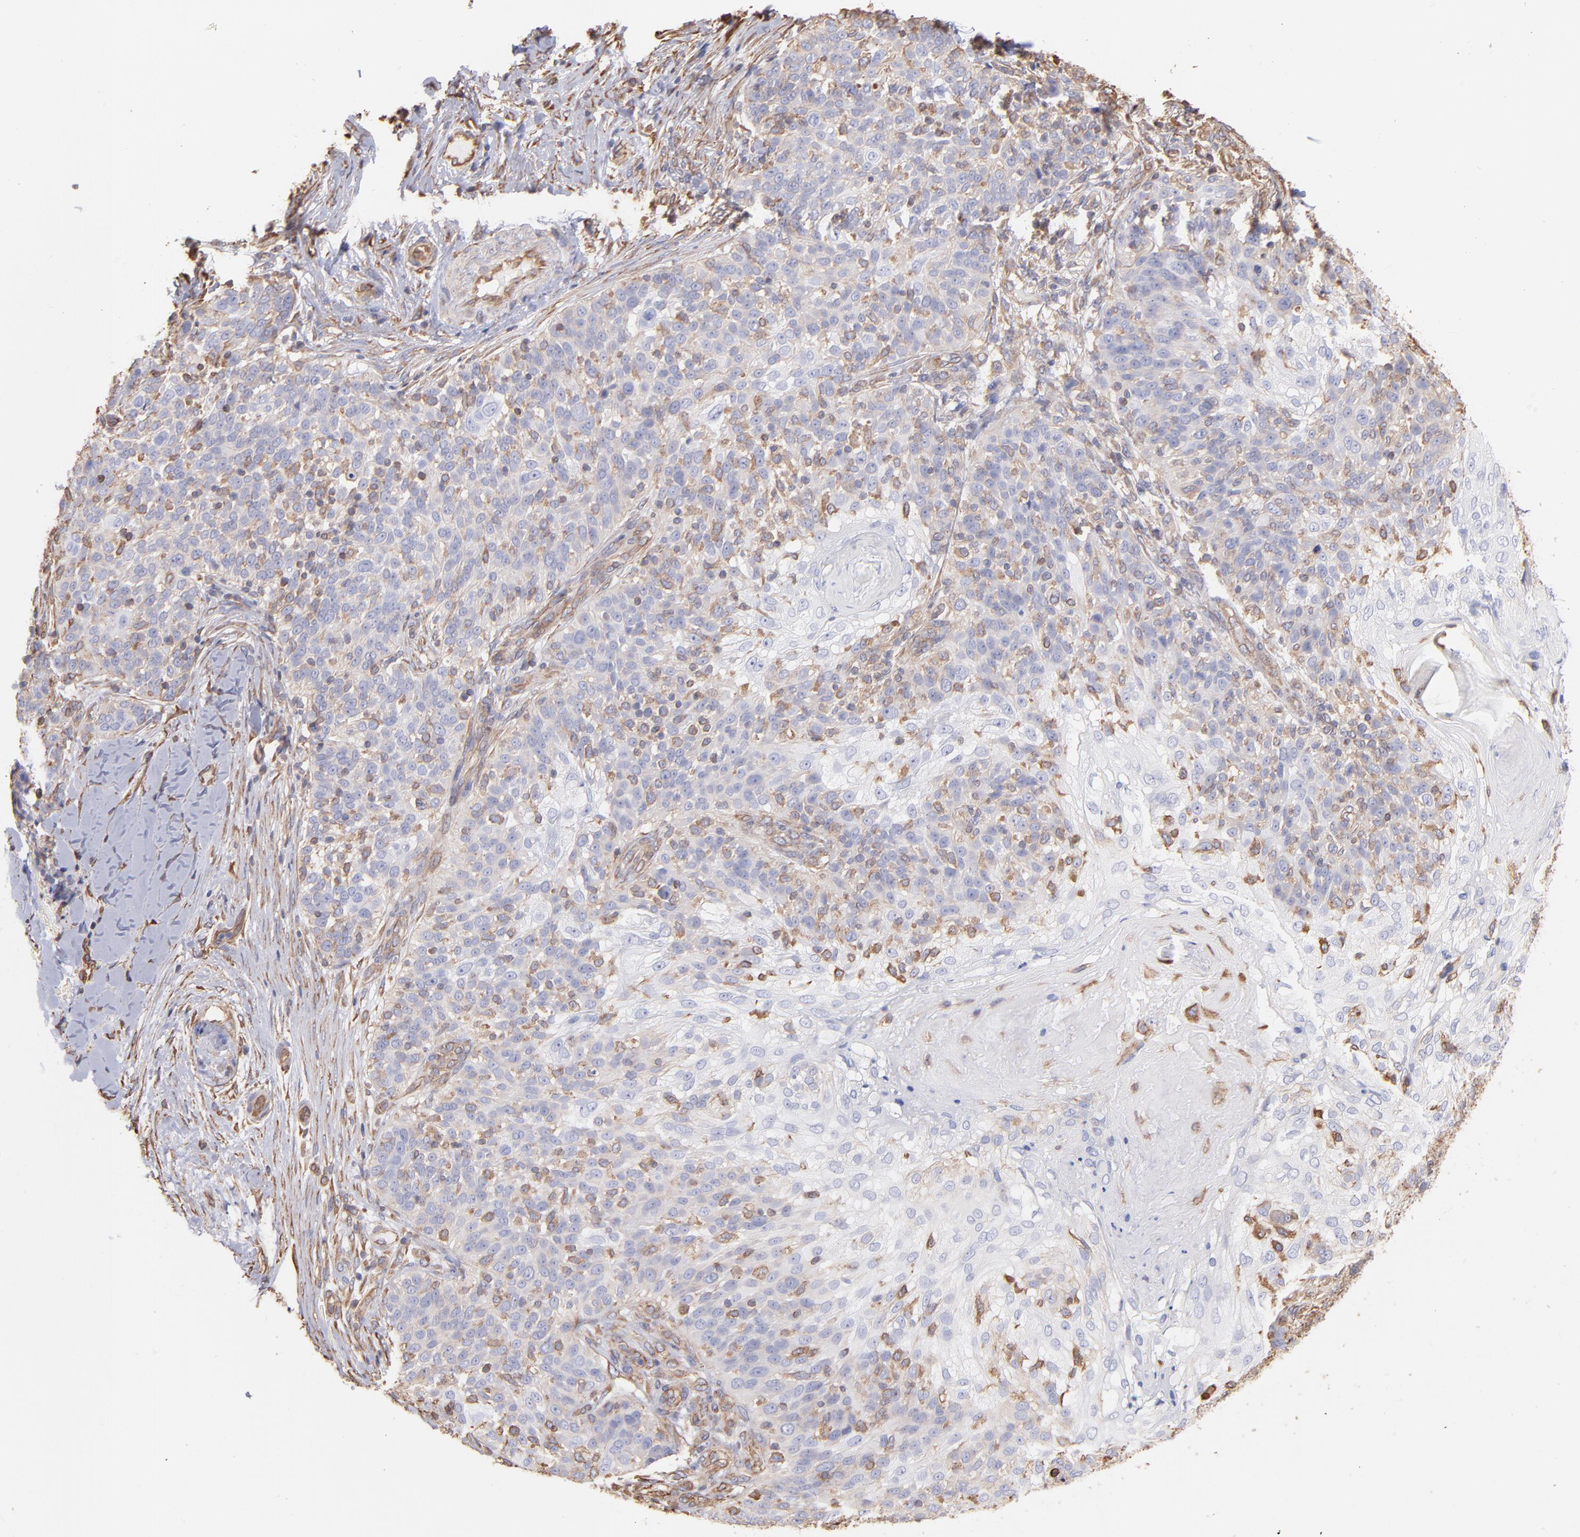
{"staining": {"intensity": "moderate", "quantity": "25%-75%", "location": "cytoplasmic/membranous"}, "tissue": "skin cancer", "cell_type": "Tumor cells", "image_type": "cancer", "snomed": [{"axis": "morphology", "description": "Normal tissue, NOS"}, {"axis": "morphology", "description": "Squamous cell carcinoma, NOS"}, {"axis": "topography", "description": "Skin"}], "caption": "This histopathology image displays IHC staining of squamous cell carcinoma (skin), with medium moderate cytoplasmic/membranous positivity in about 25%-75% of tumor cells.", "gene": "PLEC", "patient": {"sex": "female", "age": 83}}